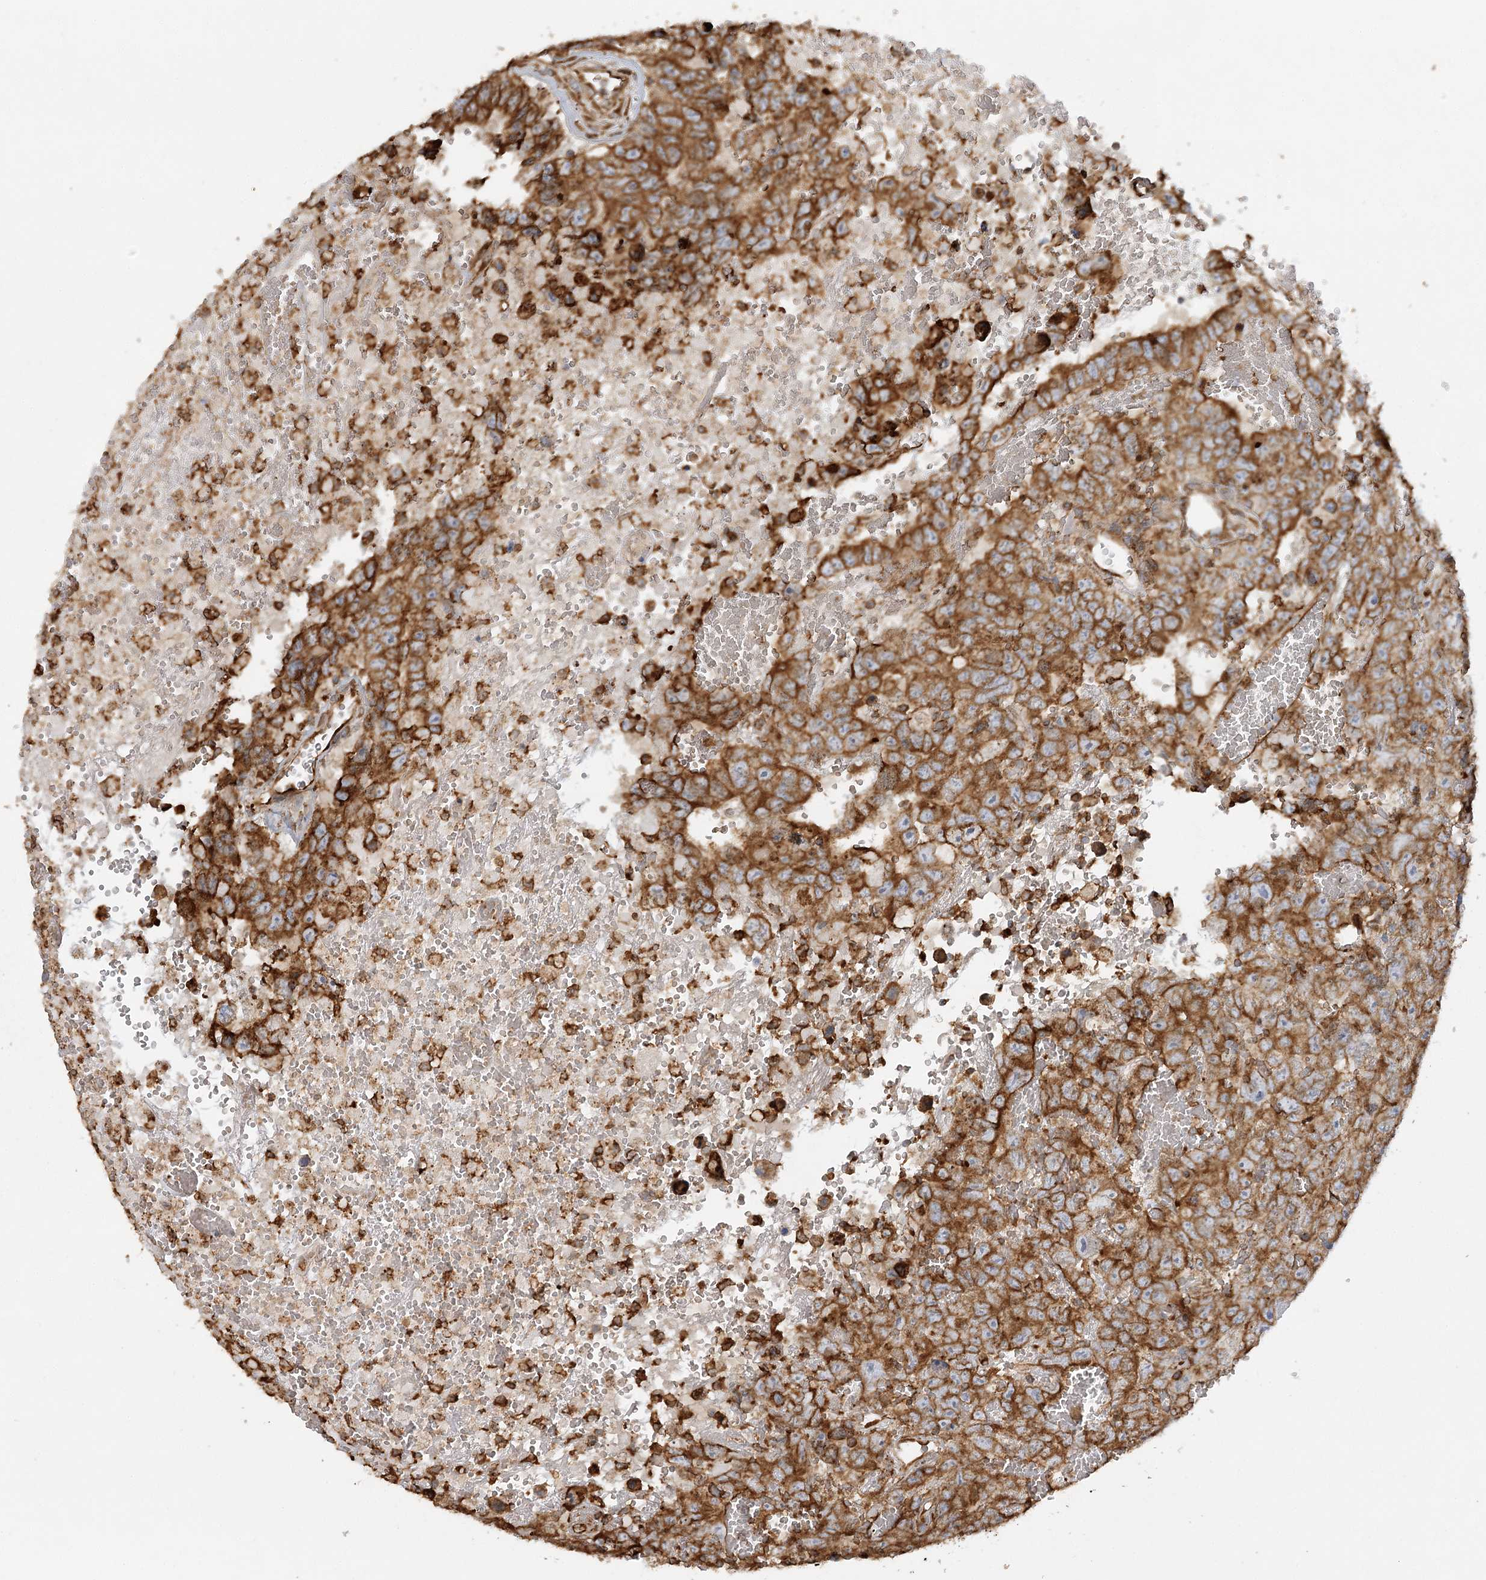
{"staining": {"intensity": "strong", "quantity": ">75%", "location": "cytoplasmic/membranous"}, "tissue": "testis cancer", "cell_type": "Tumor cells", "image_type": "cancer", "snomed": [{"axis": "morphology", "description": "Carcinoma, Embryonal, NOS"}, {"axis": "topography", "description": "Testis"}], "caption": "IHC (DAB (3,3'-diaminobenzidine)) staining of testis cancer (embryonal carcinoma) reveals strong cytoplasmic/membranous protein expression in approximately >75% of tumor cells.", "gene": "ACAP2", "patient": {"sex": "male", "age": 45}}